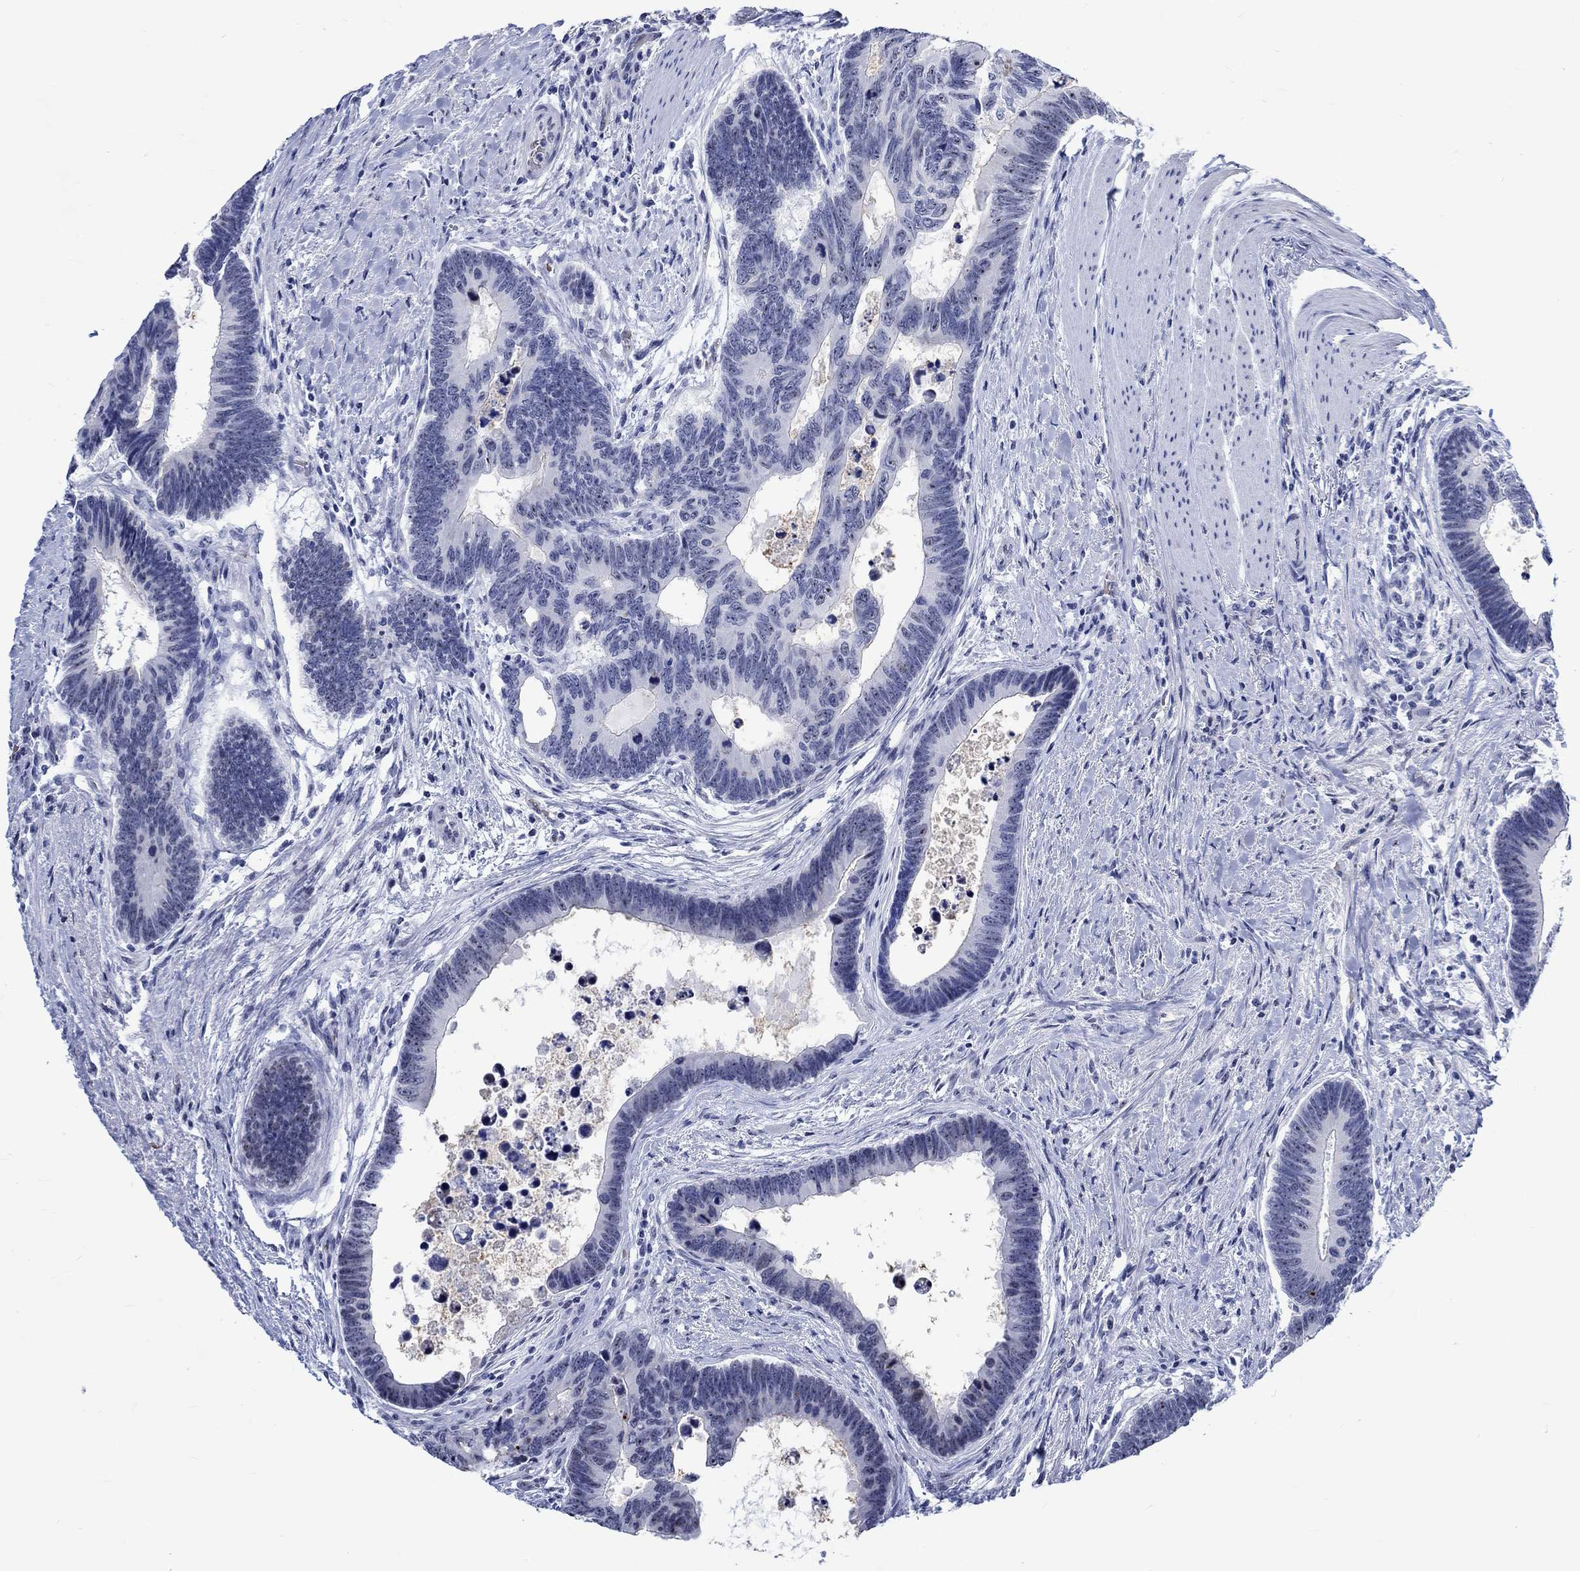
{"staining": {"intensity": "strong", "quantity": "25%-75%", "location": "nuclear"}, "tissue": "colorectal cancer", "cell_type": "Tumor cells", "image_type": "cancer", "snomed": [{"axis": "morphology", "description": "Adenocarcinoma, NOS"}, {"axis": "topography", "description": "Colon"}], "caption": "A brown stain shows strong nuclear staining of a protein in colorectal cancer (adenocarcinoma) tumor cells. The staining was performed using DAB, with brown indicating positive protein expression. Nuclei are stained blue with hematoxylin.", "gene": "ZNF446", "patient": {"sex": "female", "age": 77}}